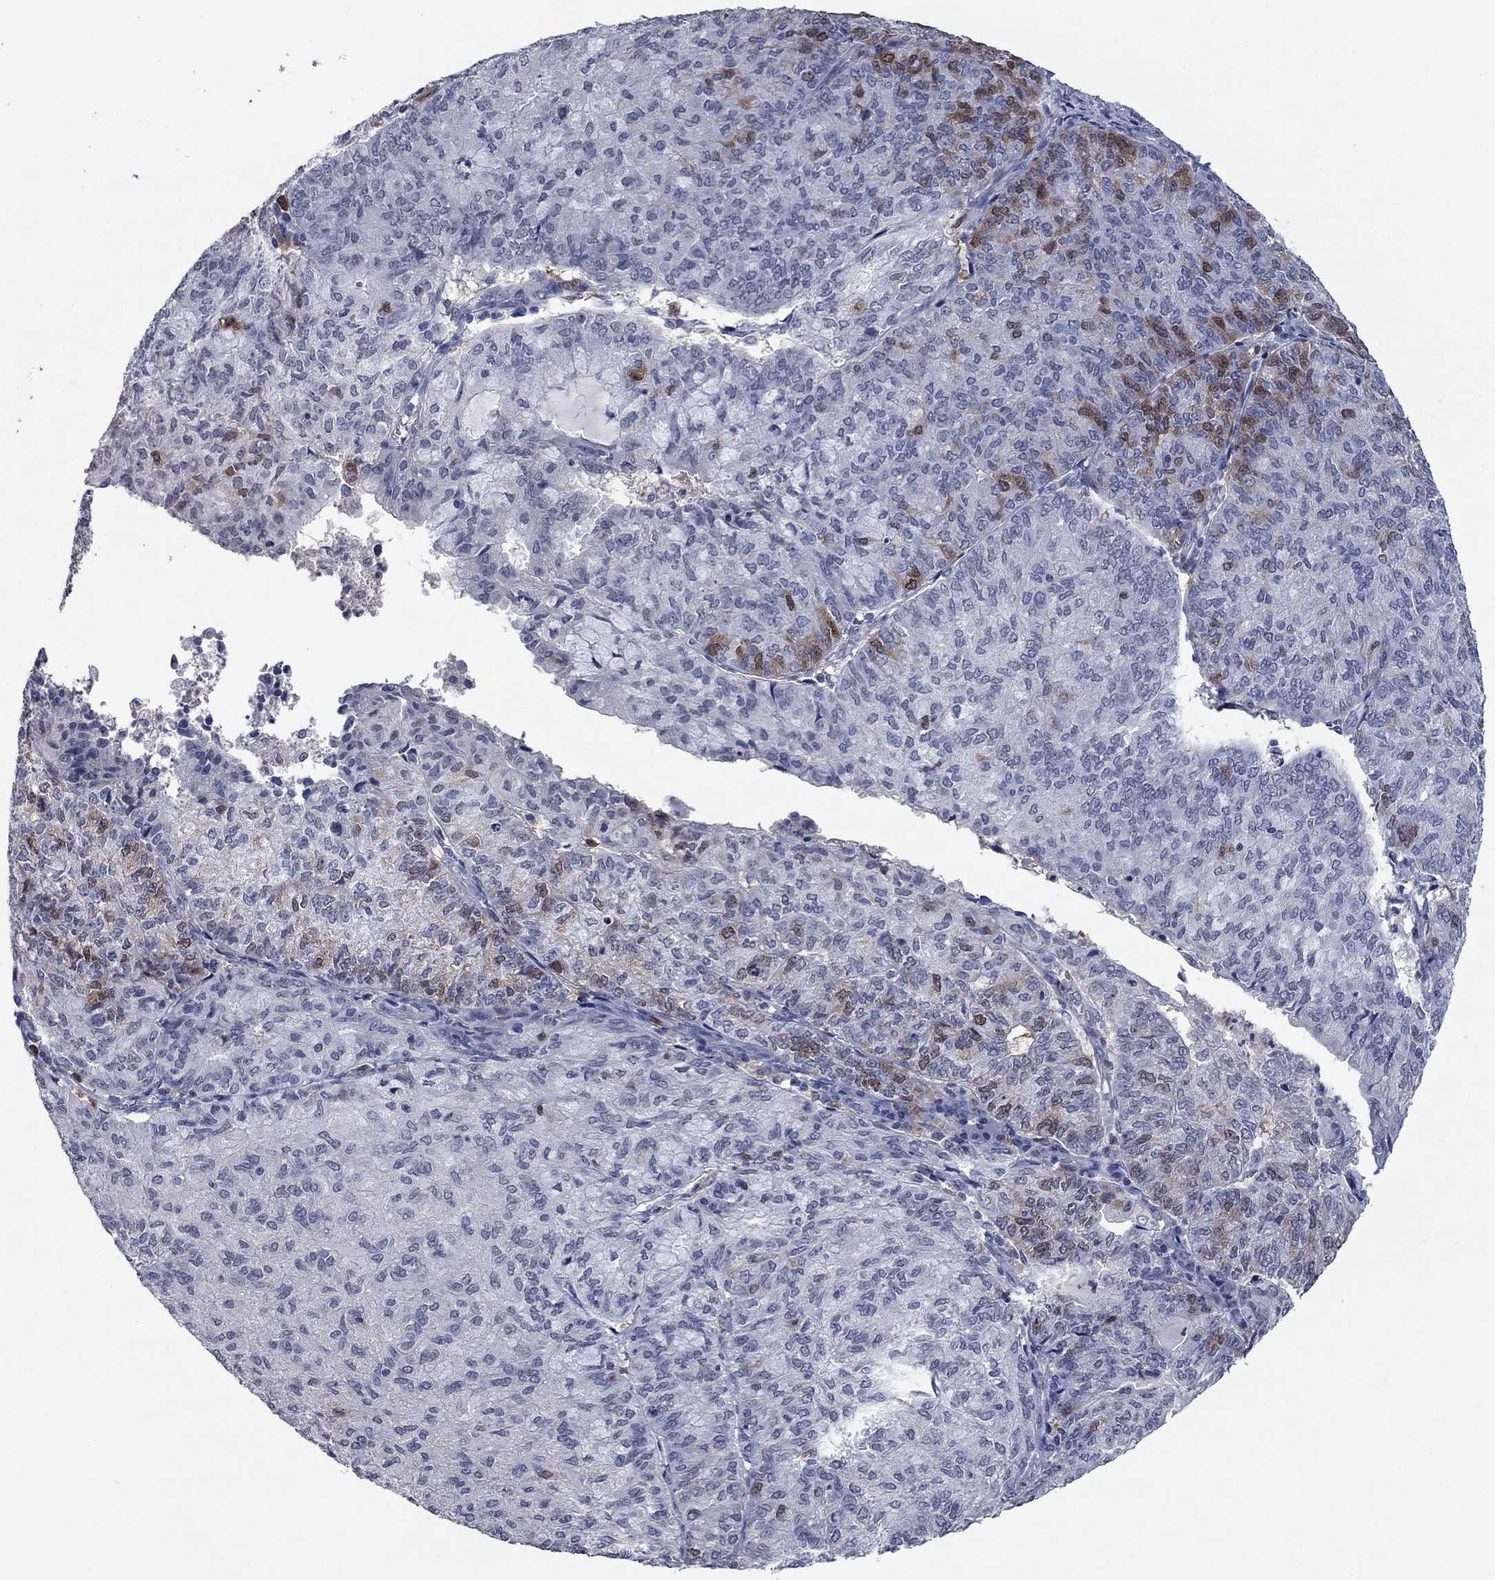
{"staining": {"intensity": "moderate", "quantity": "<25%", "location": "cytoplasmic/membranous,nuclear"}, "tissue": "endometrial cancer", "cell_type": "Tumor cells", "image_type": "cancer", "snomed": [{"axis": "morphology", "description": "Adenocarcinoma, NOS"}, {"axis": "topography", "description": "Endometrium"}], "caption": "Endometrial adenocarcinoma stained with a brown dye exhibits moderate cytoplasmic/membranous and nuclear positive positivity in approximately <25% of tumor cells.", "gene": "TYMS", "patient": {"sex": "female", "age": 82}}